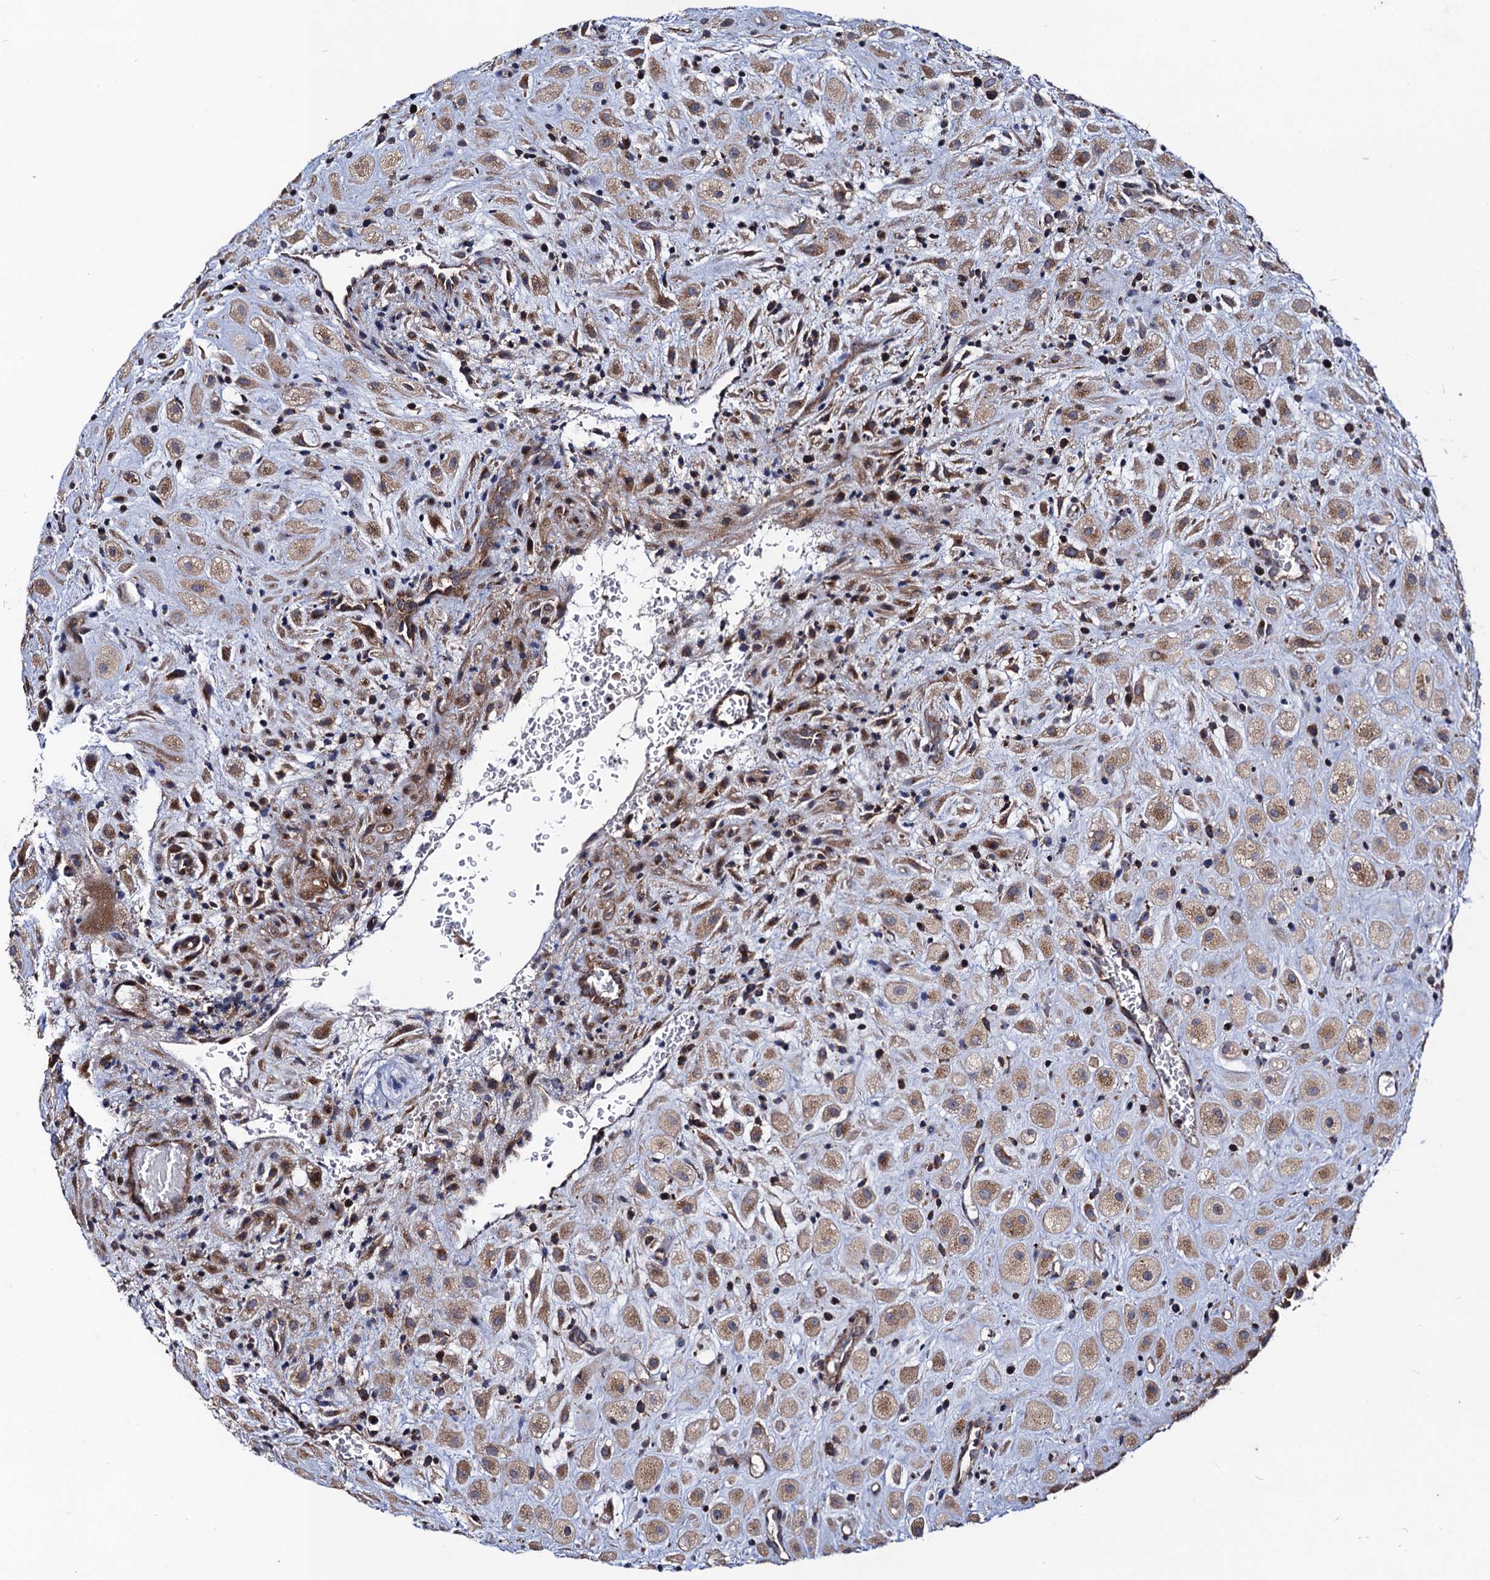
{"staining": {"intensity": "weak", "quantity": ">75%", "location": "cytoplasmic/membranous"}, "tissue": "placenta", "cell_type": "Decidual cells", "image_type": "normal", "snomed": [{"axis": "morphology", "description": "Normal tissue, NOS"}, {"axis": "topography", "description": "Placenta"}], "caption": "A low amount of weak cytoplasmic/membranous expression is identified in approximately >75% of decidual cells in unremarkable placenta.", "gene": "DYDC1", "patient": {"sex": "female", "age": 35}}